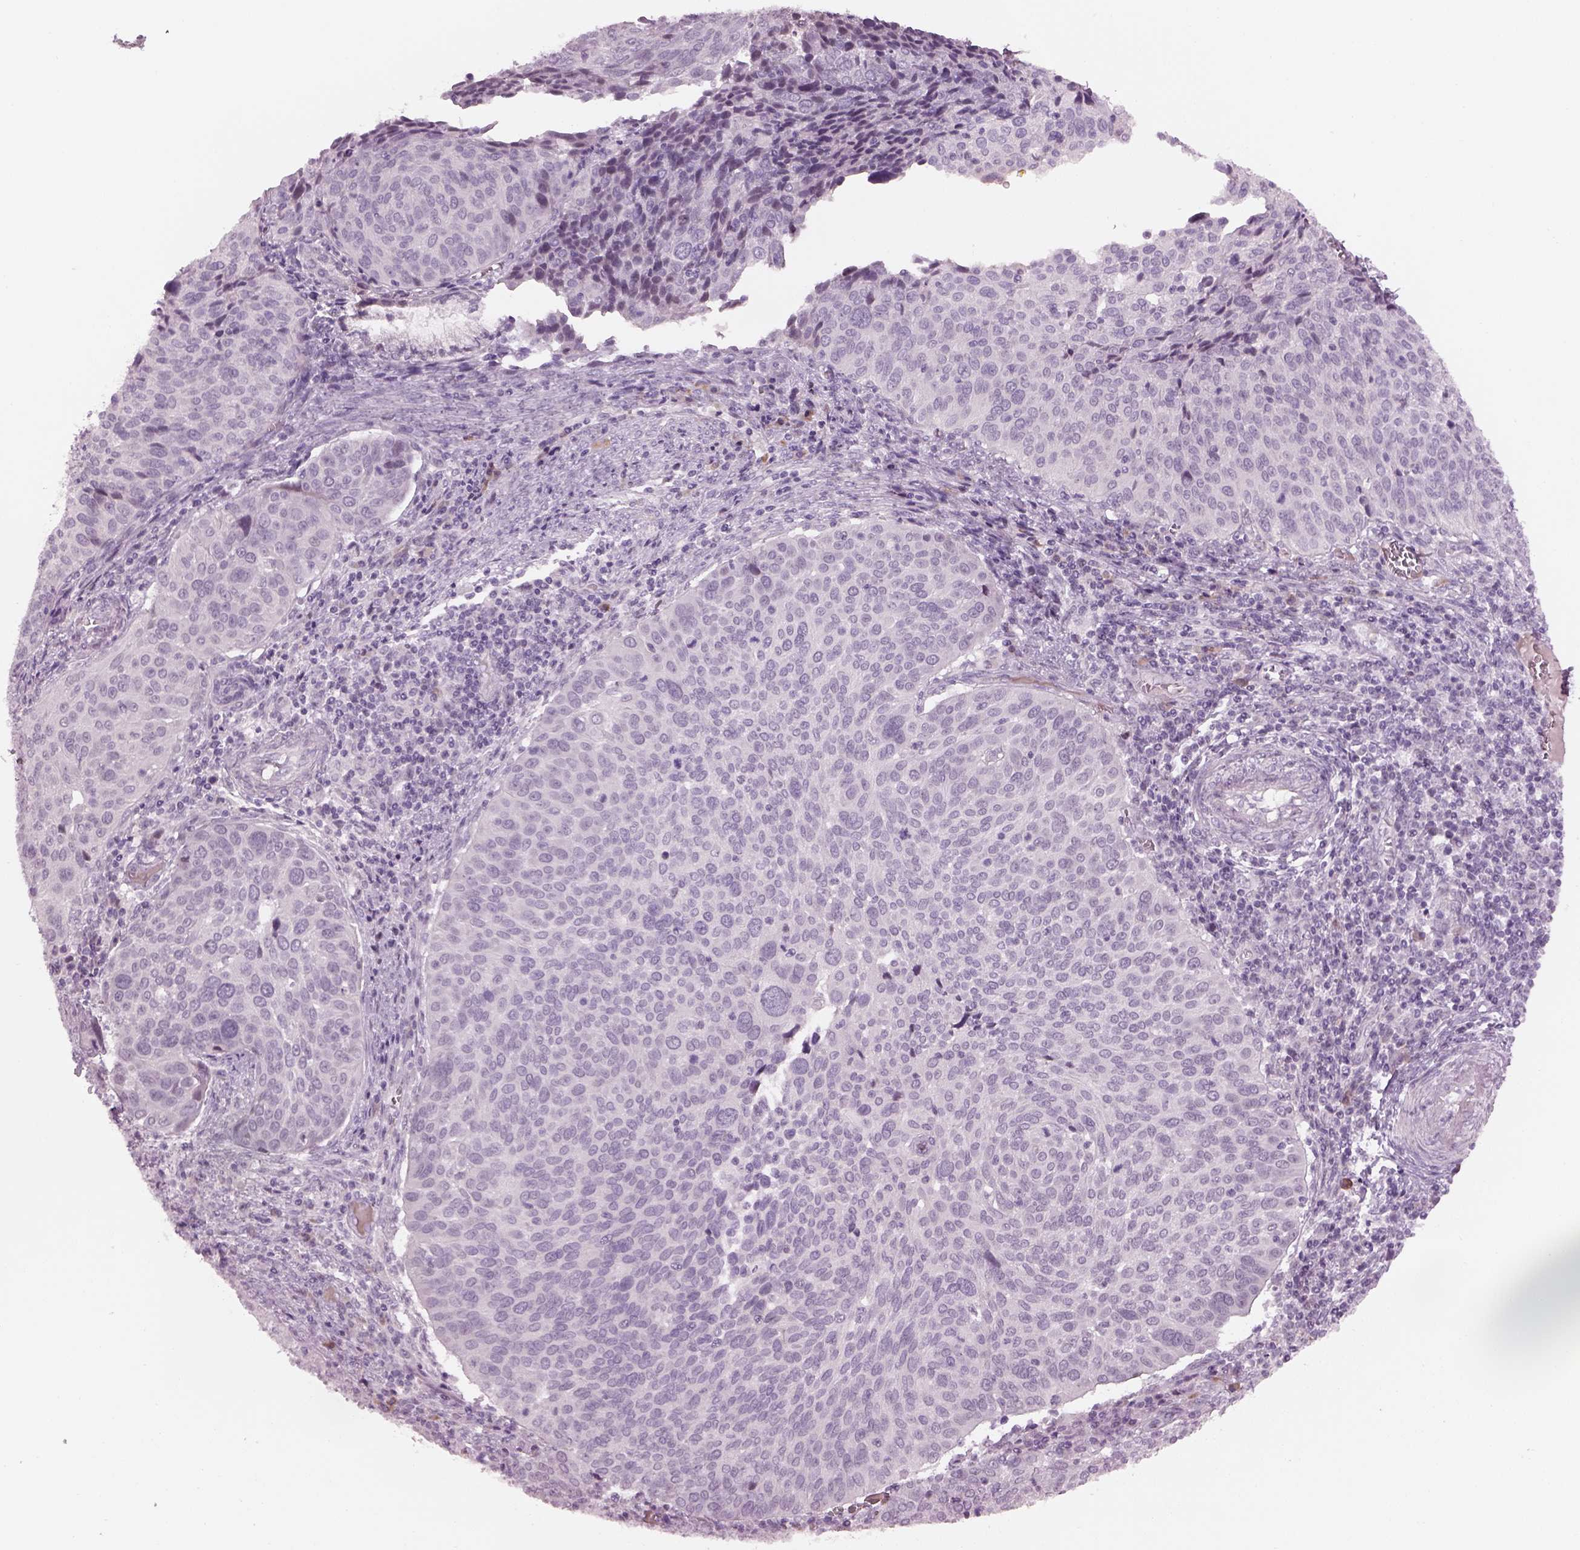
{"staining": {"intensity": "negative", "quantity": "none", "location": "none"}, "tissue": "cervical cancer", "cell_type": "Tumor cells", "image_type": "cancer", "snomed": [{"axis": "morphology", "description": "Squamous cell carcinoma, NOS"}, {"axis": "topography", "description": "Cervix"}], "caption": "High power microscopy histopathology image of an immunohistochemistry image of cervical squamous cell carcinoma, revealing no significant staining in tumor cells.", "gene": "CYLC1", "patient": {"sex": "female", "age": 39}}